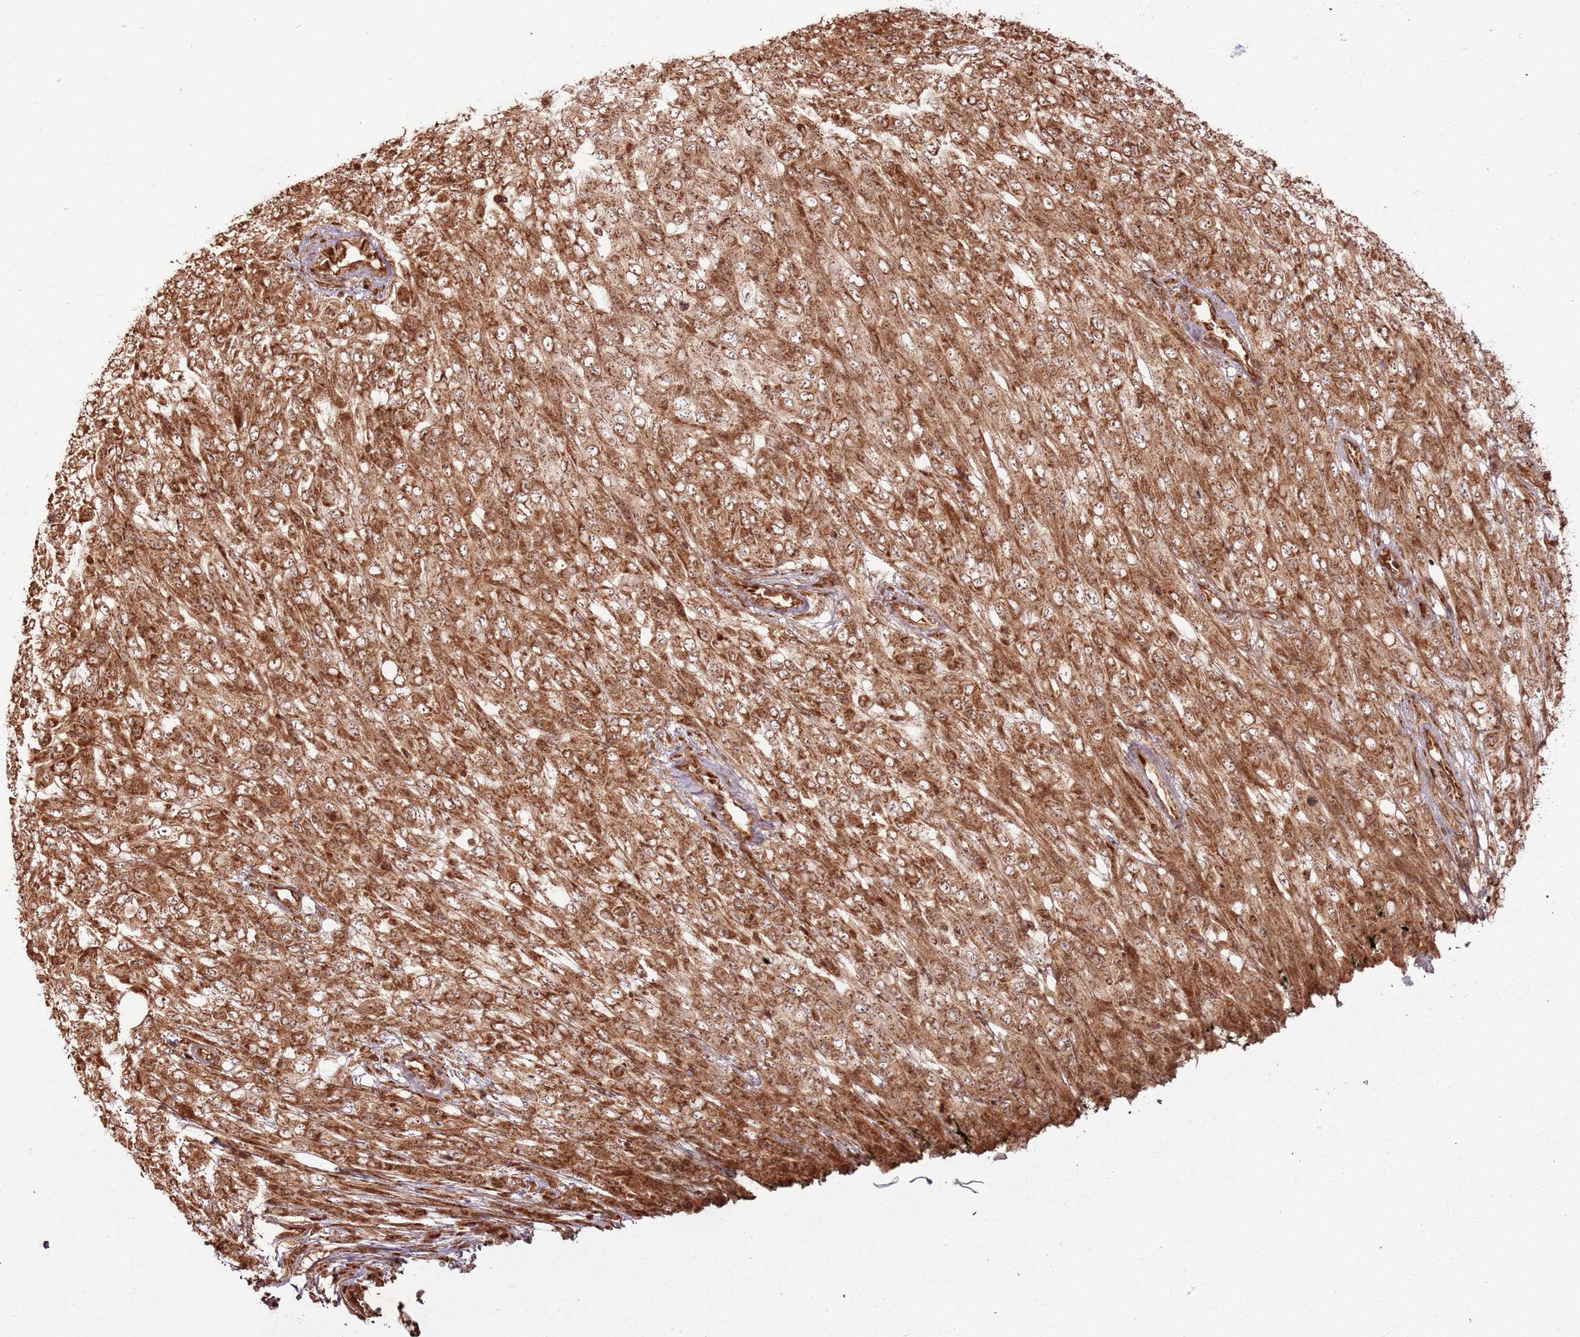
{"staining": {"intensity": "moderate", "quantity": ">75%", "location": "cytoplasmic/membranous,nuclear"}, "tissue": "melanoma", "cell_type": "Tumor cells", "image_type": "cancer", "snomed": [{"axis": "morphology", "description": "Normal morphology"}, {"axis": "morphology", "description": "Malignant melanoma, NOS"}, {"axis": "topography", "description": "Skin"}], "caption": "Immunohistochemical staining of melanoma shows moderate cytoplasmic/membranous and nuclear protein expression in approximately >75% of tumor cells.", "gene": "TBC1D13", "patient": {"sex": "female", "age": 72}}